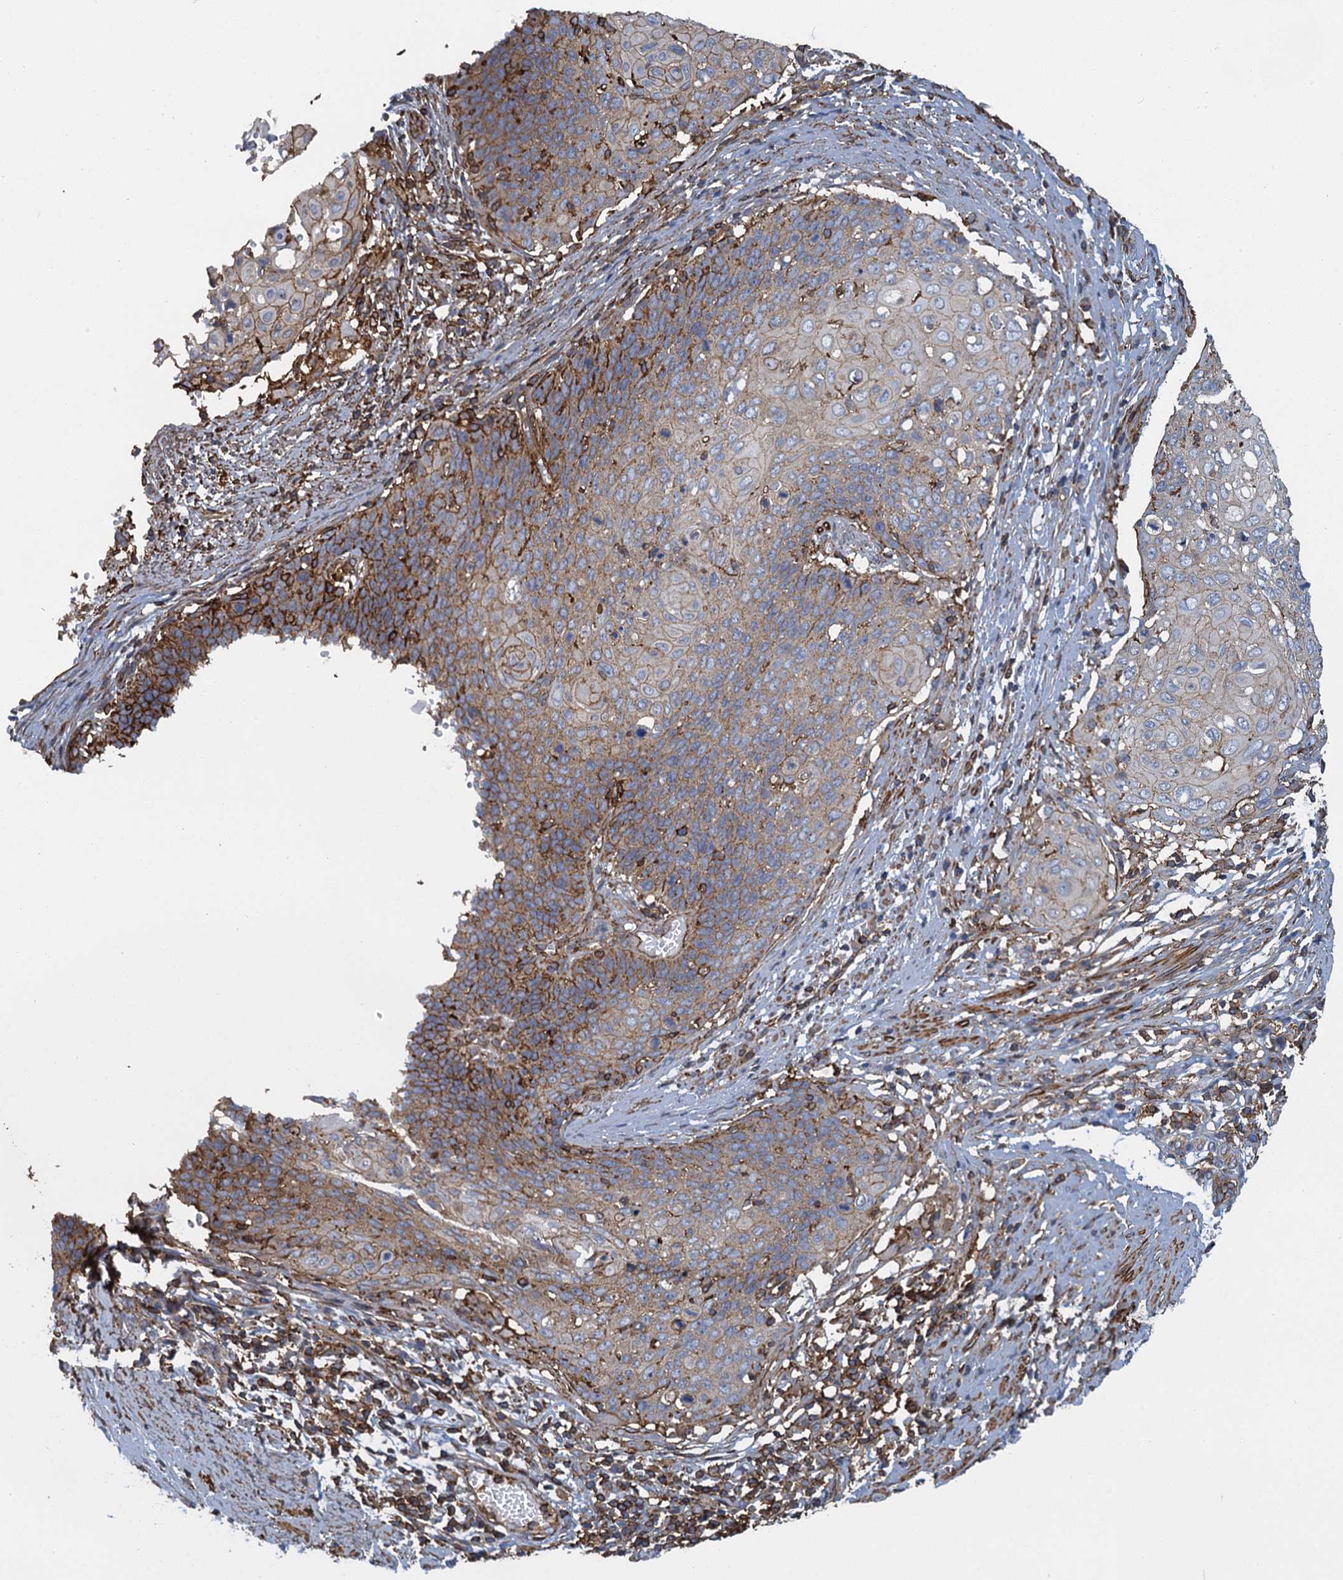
{"staining": {"intensity": "moderate", "quantity": "25%-75%", "location": "cytoplasmic/membranous"}, "tissue": "cervical cancer", "cell_type": "Tumor cells", "image_type": "cancer", "snomed": [{"axis": "morphology", "description": "Squamous cell carcinoma, NOS"}, {"axis": "topography", "description": "Cervix"}], "caption": "Immunohistochemical staining of human cervical squamous cell carcinoma exhibits medium levels of moderate cytoplasmic/membranous expression in approximately 25%-75% of tumor cells.", "gene": "PROSER2", "patient": {"sex": "female", "age": 39}}